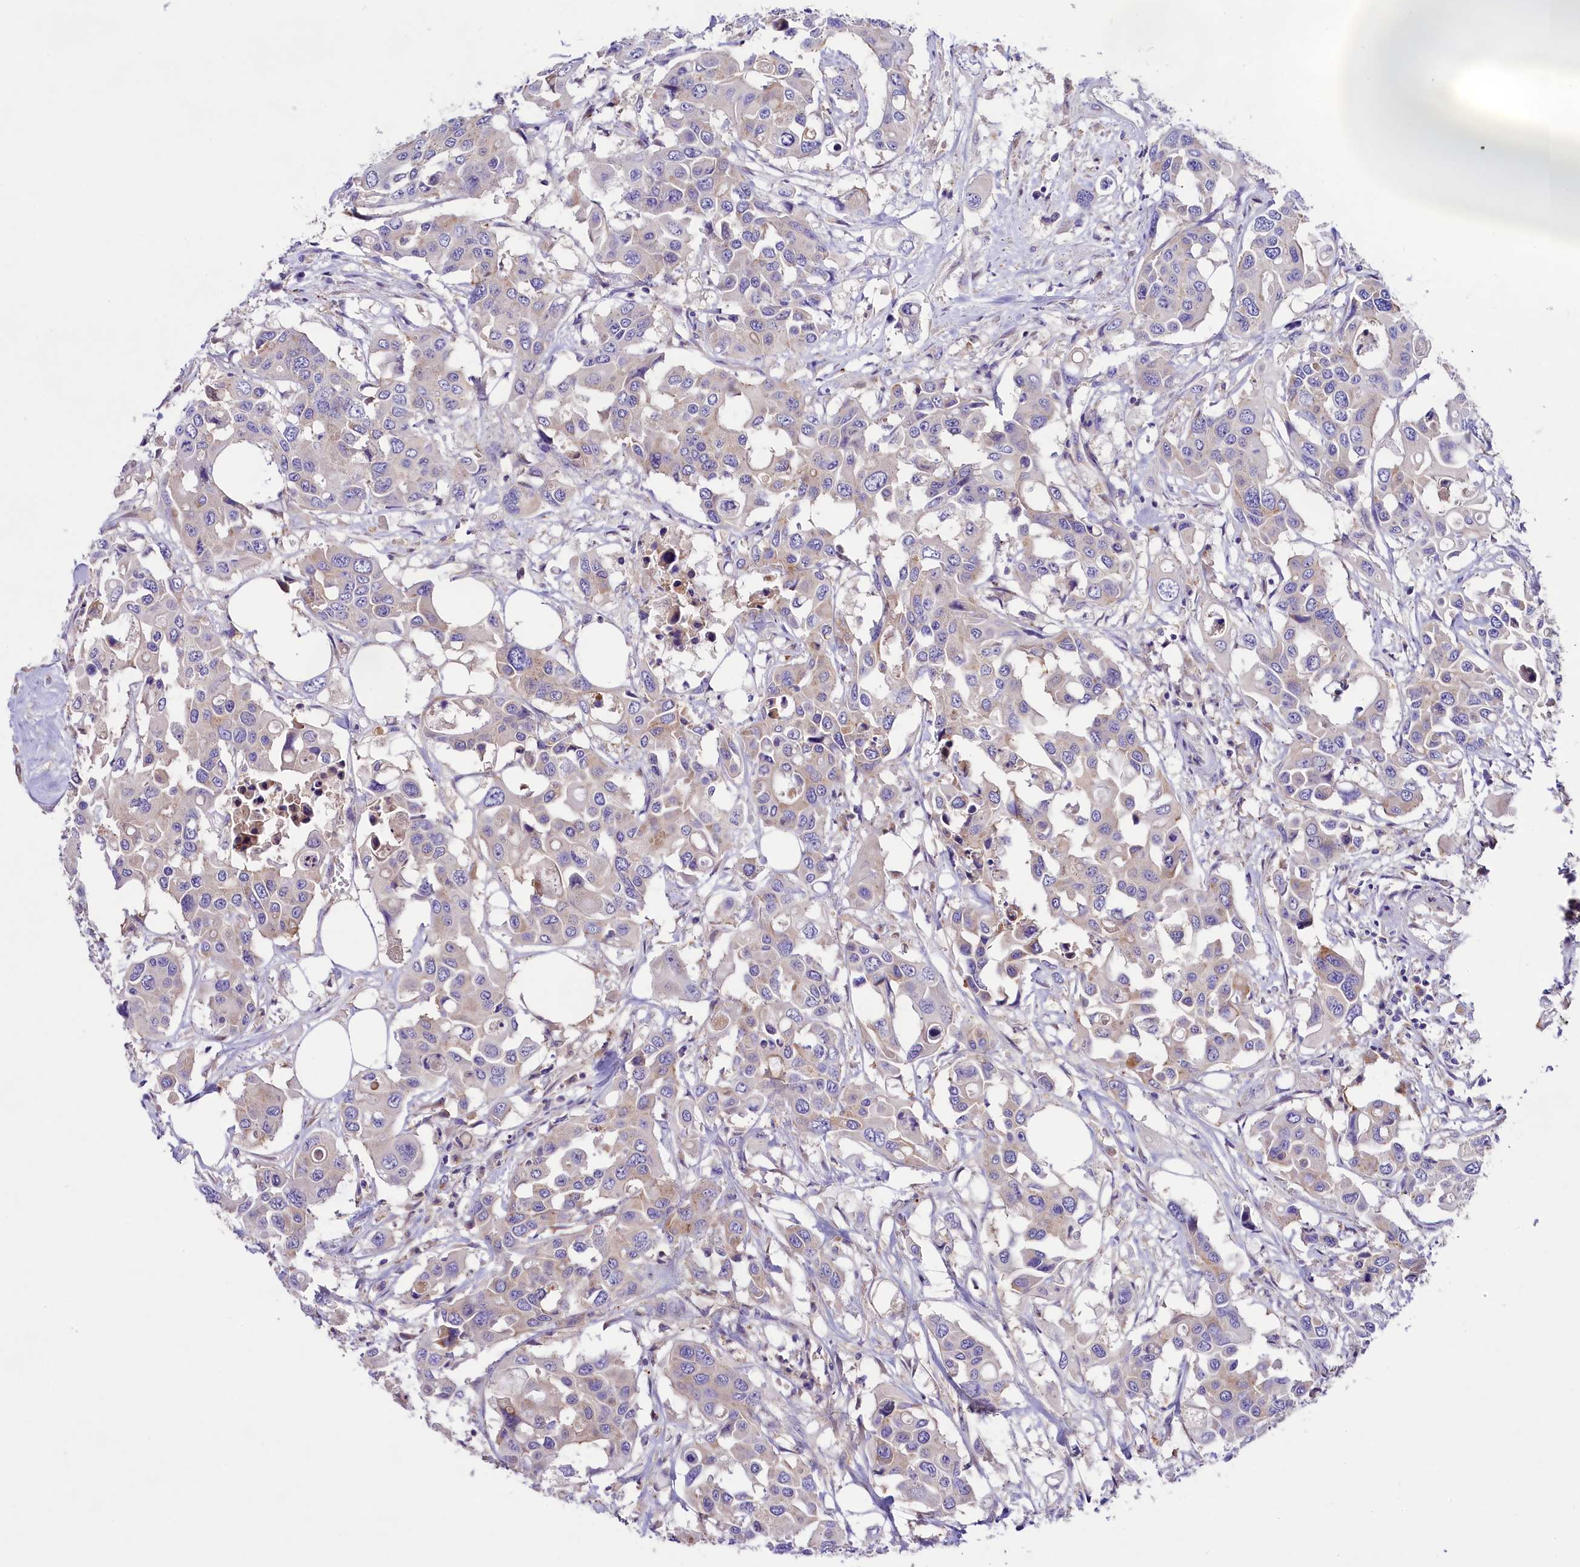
{"staining": {"intensity": "negative", "quantity": "none", "location": "none"}, "tissue": "colorectal cancer", "cell_type": "Tumor cells", "image_type": "cancer", "snomed": [{"axis": "morphology", "description": "Adenocarcinoma, NOS"}, {"axis": "topography", "description": "Colon"}], "caption": "Tumor cells show no significant protein expression in colorectal adenocarcinoma.", "gene": "PEMT", "patient": {"sex": "male", "age": 77}}